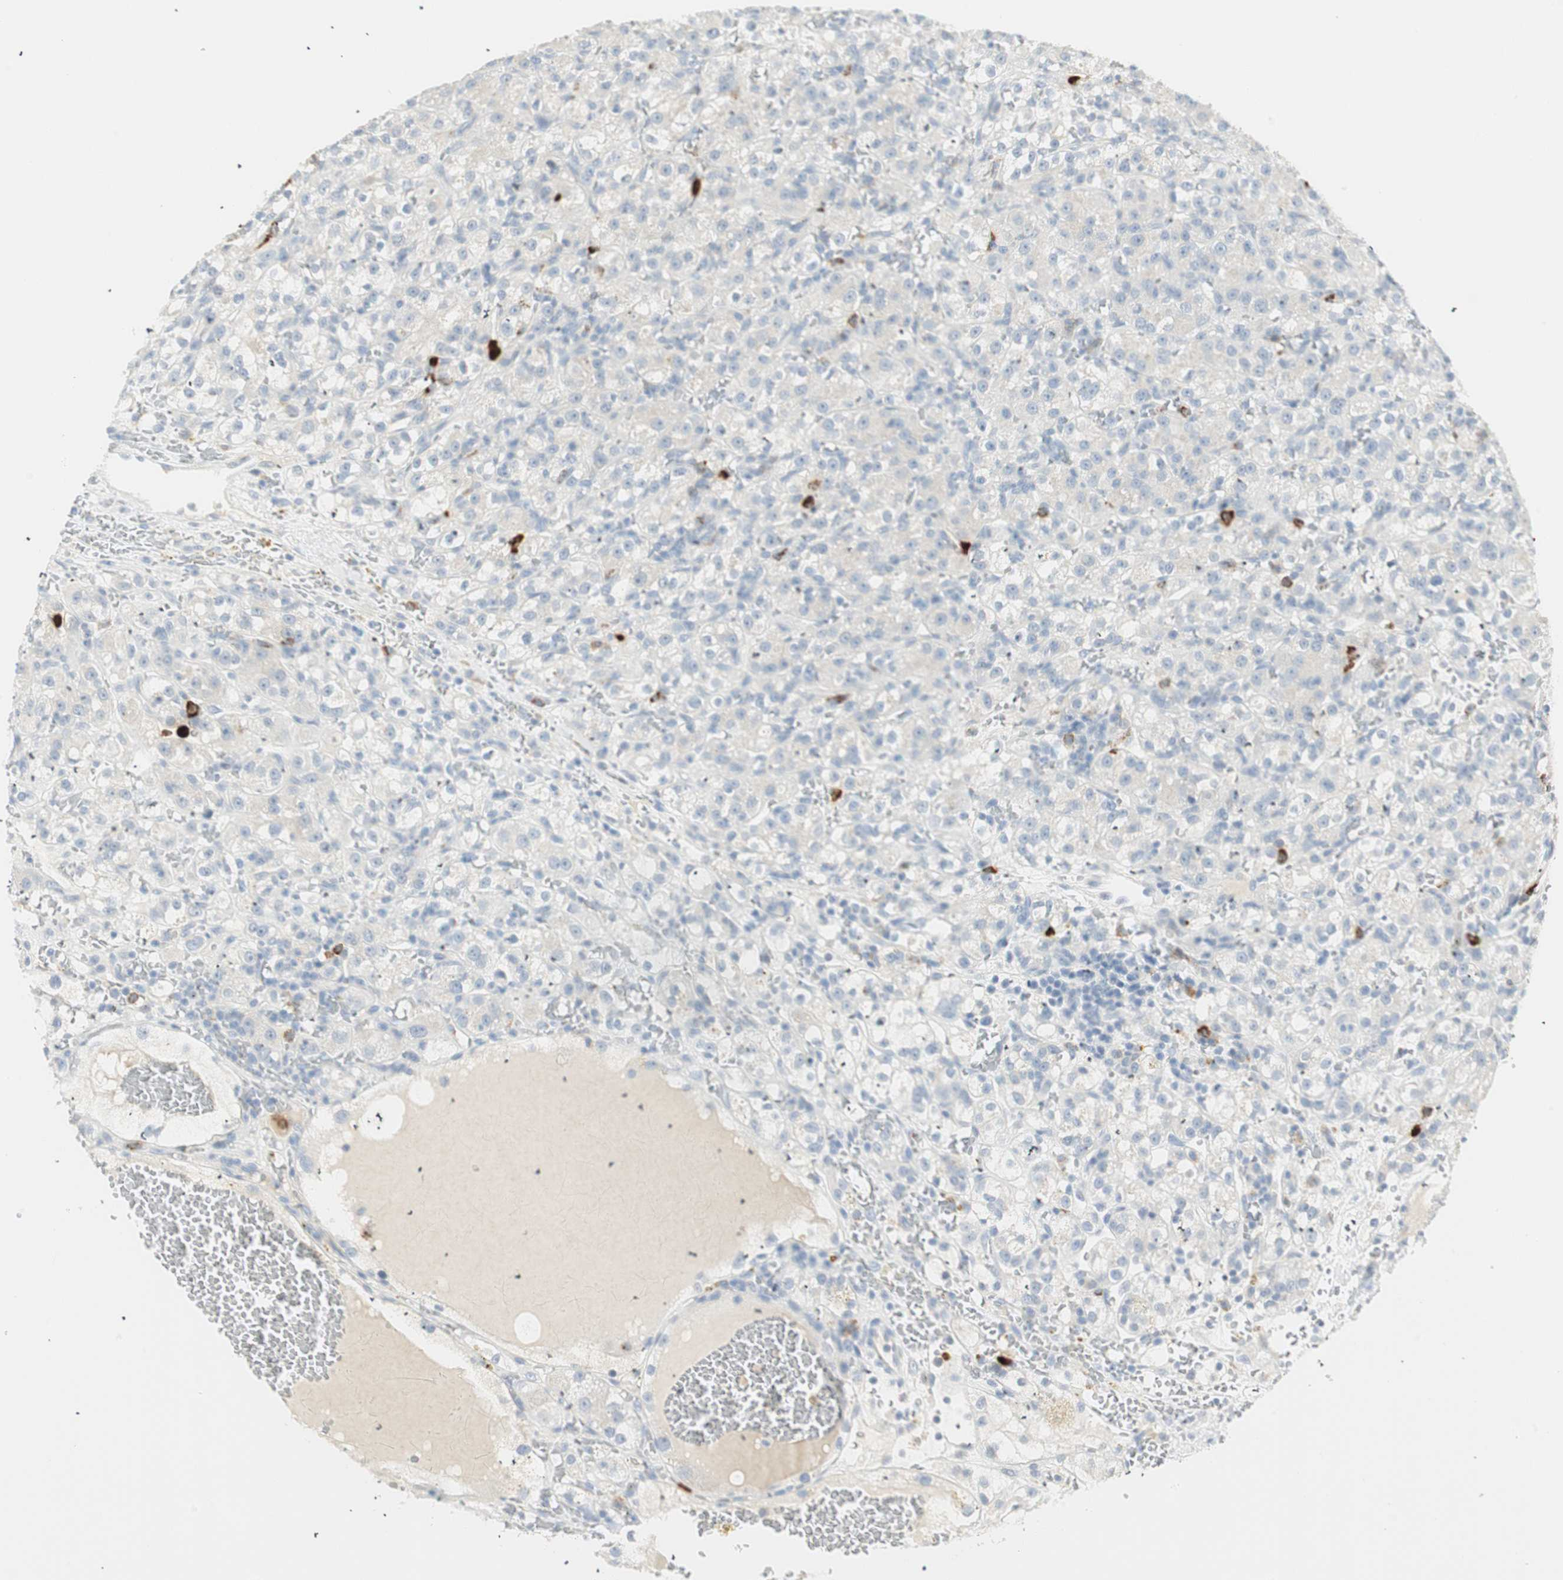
{"staining": {"intensity": "negative", "quantity": "none", "location": "none"}, "tissue": "renal cancer", "cell_type": "Tumor cells", "image_type": "cancer", "snomed": [{"axis": "morphology", "description": "Normal tissue, NOS"}, {"axis": "morphology", "description": "Adenocarcinoma, NOS"}, {"axis": "topography", "description": "Kidney"}], "caption": "Renal cancer (adenocarcinoma) stained for a protein using immunohistochemistry exhibits no expression tumor cells.", "gene": "PRTN3", "patient": {"sex": "male", "age": 61}}